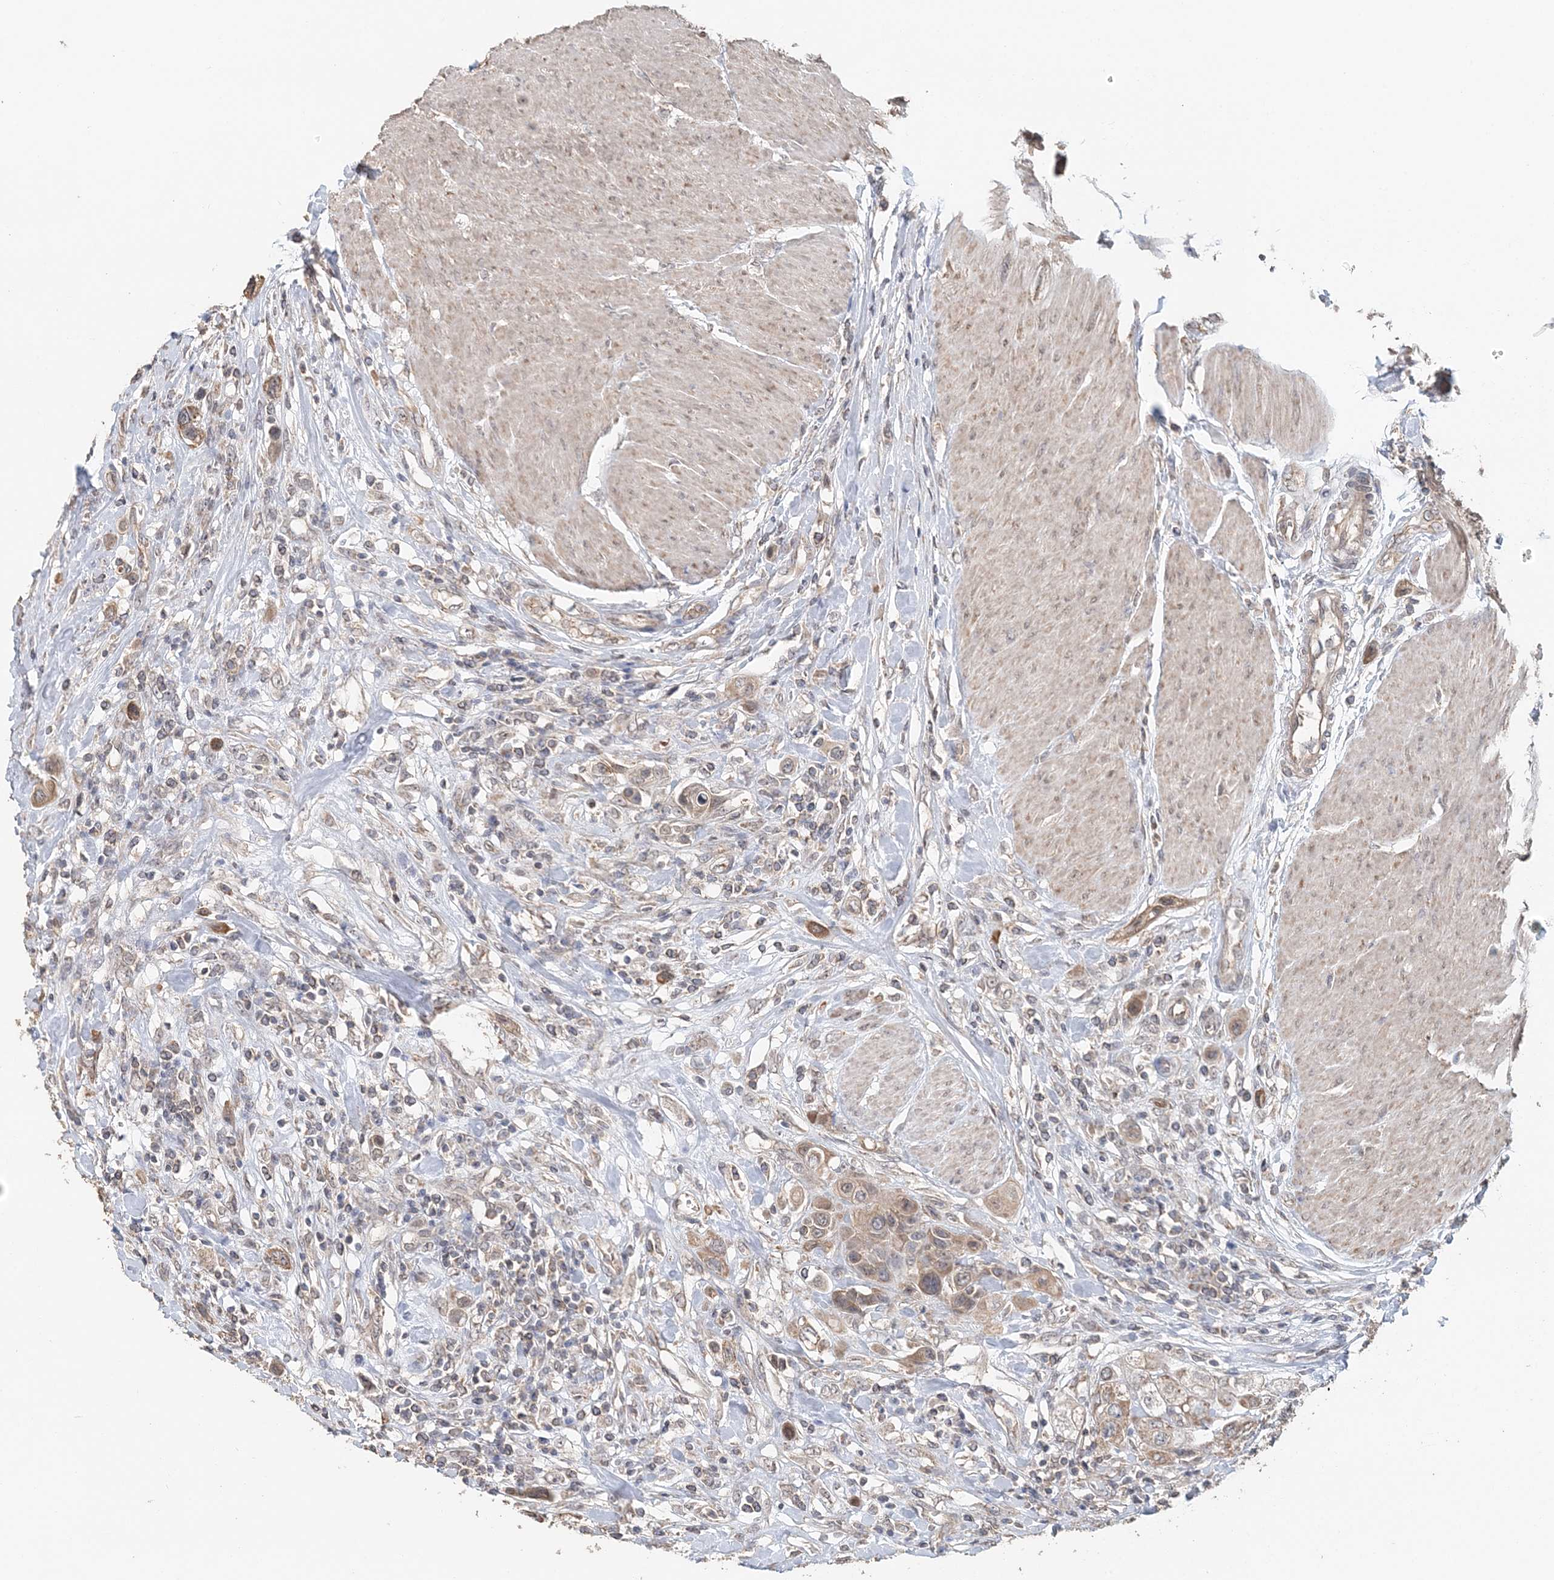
{"staining": {"intensity": "weak", "quantity": ">75%", "location": "cytoplasmic/membranous"}, "tissue": "urothelial cancer", "cell_type": "Tumor cells", "image_type": "cancer", "snomed": [{"axis": "morphology", "description": "Urothelial carcinoma, High grade"}, {"axis": "topography", "description": "Urinary bladder"}], "caption": "Human urothelial cancer stained for a protein (brown) displays weak cytoplasmic/membranous positive expression in approximately >75% of tumor cells.", "gene": "FBXO38", "patient": {"sex": "male", "age": 50}}